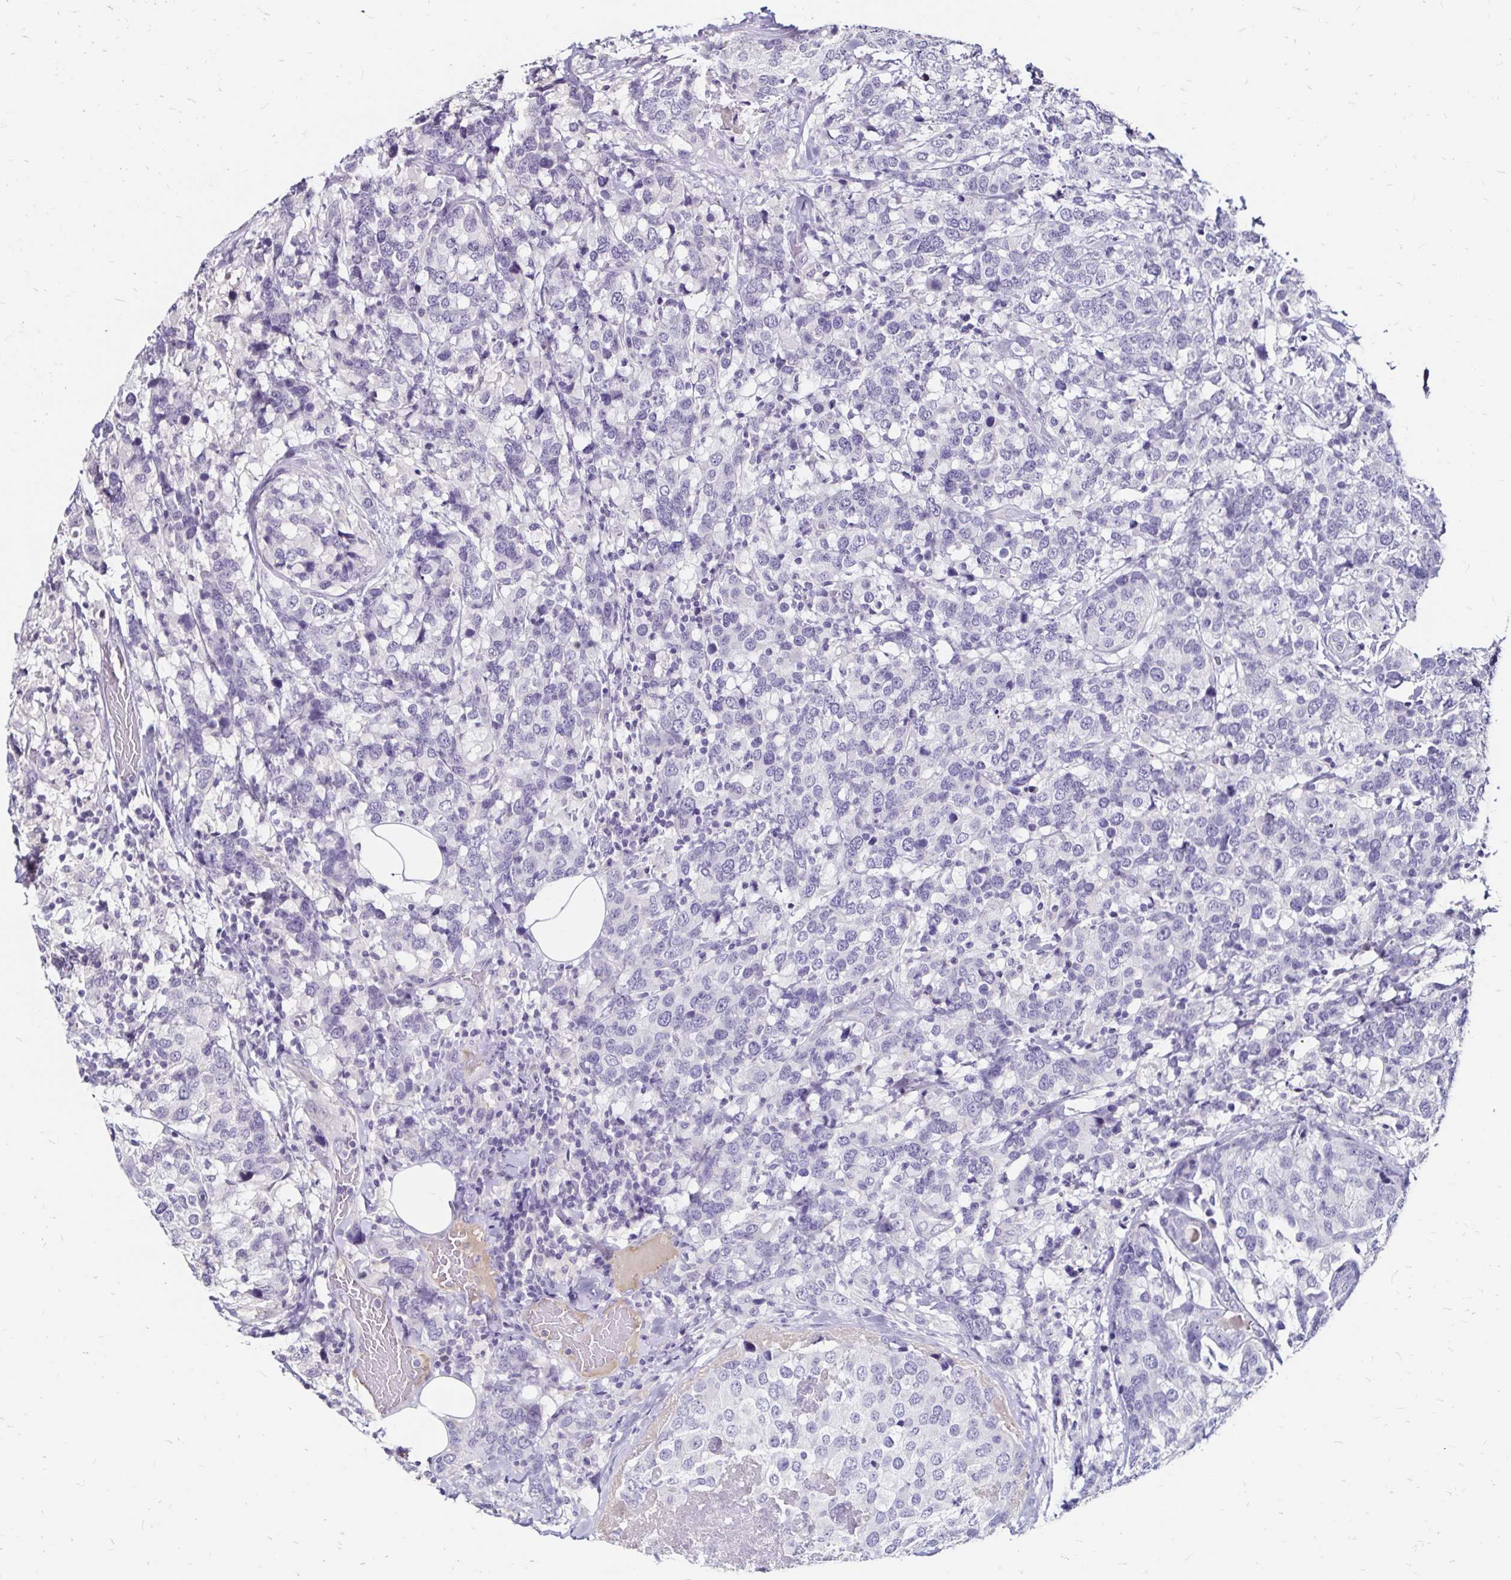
{"staining": {"intensity": "negative", "quantity": "none", "location": "none"}, "tissue": "breast cancer", "cell_type": "Tumor cells", "image_type": "cancer", "snomed": [{"axis": "morphology", "description": "Lobular carcinoma"}, {"axis": "topography", "description": "Breast"}], "caption": "The immunohistochemistry histopathology image has no significant staining in tumor cells of breast cancer (lobular carcinoma) tissue.", "gene": "SCG3", "patient": {"sex": "female", "age": 59}}